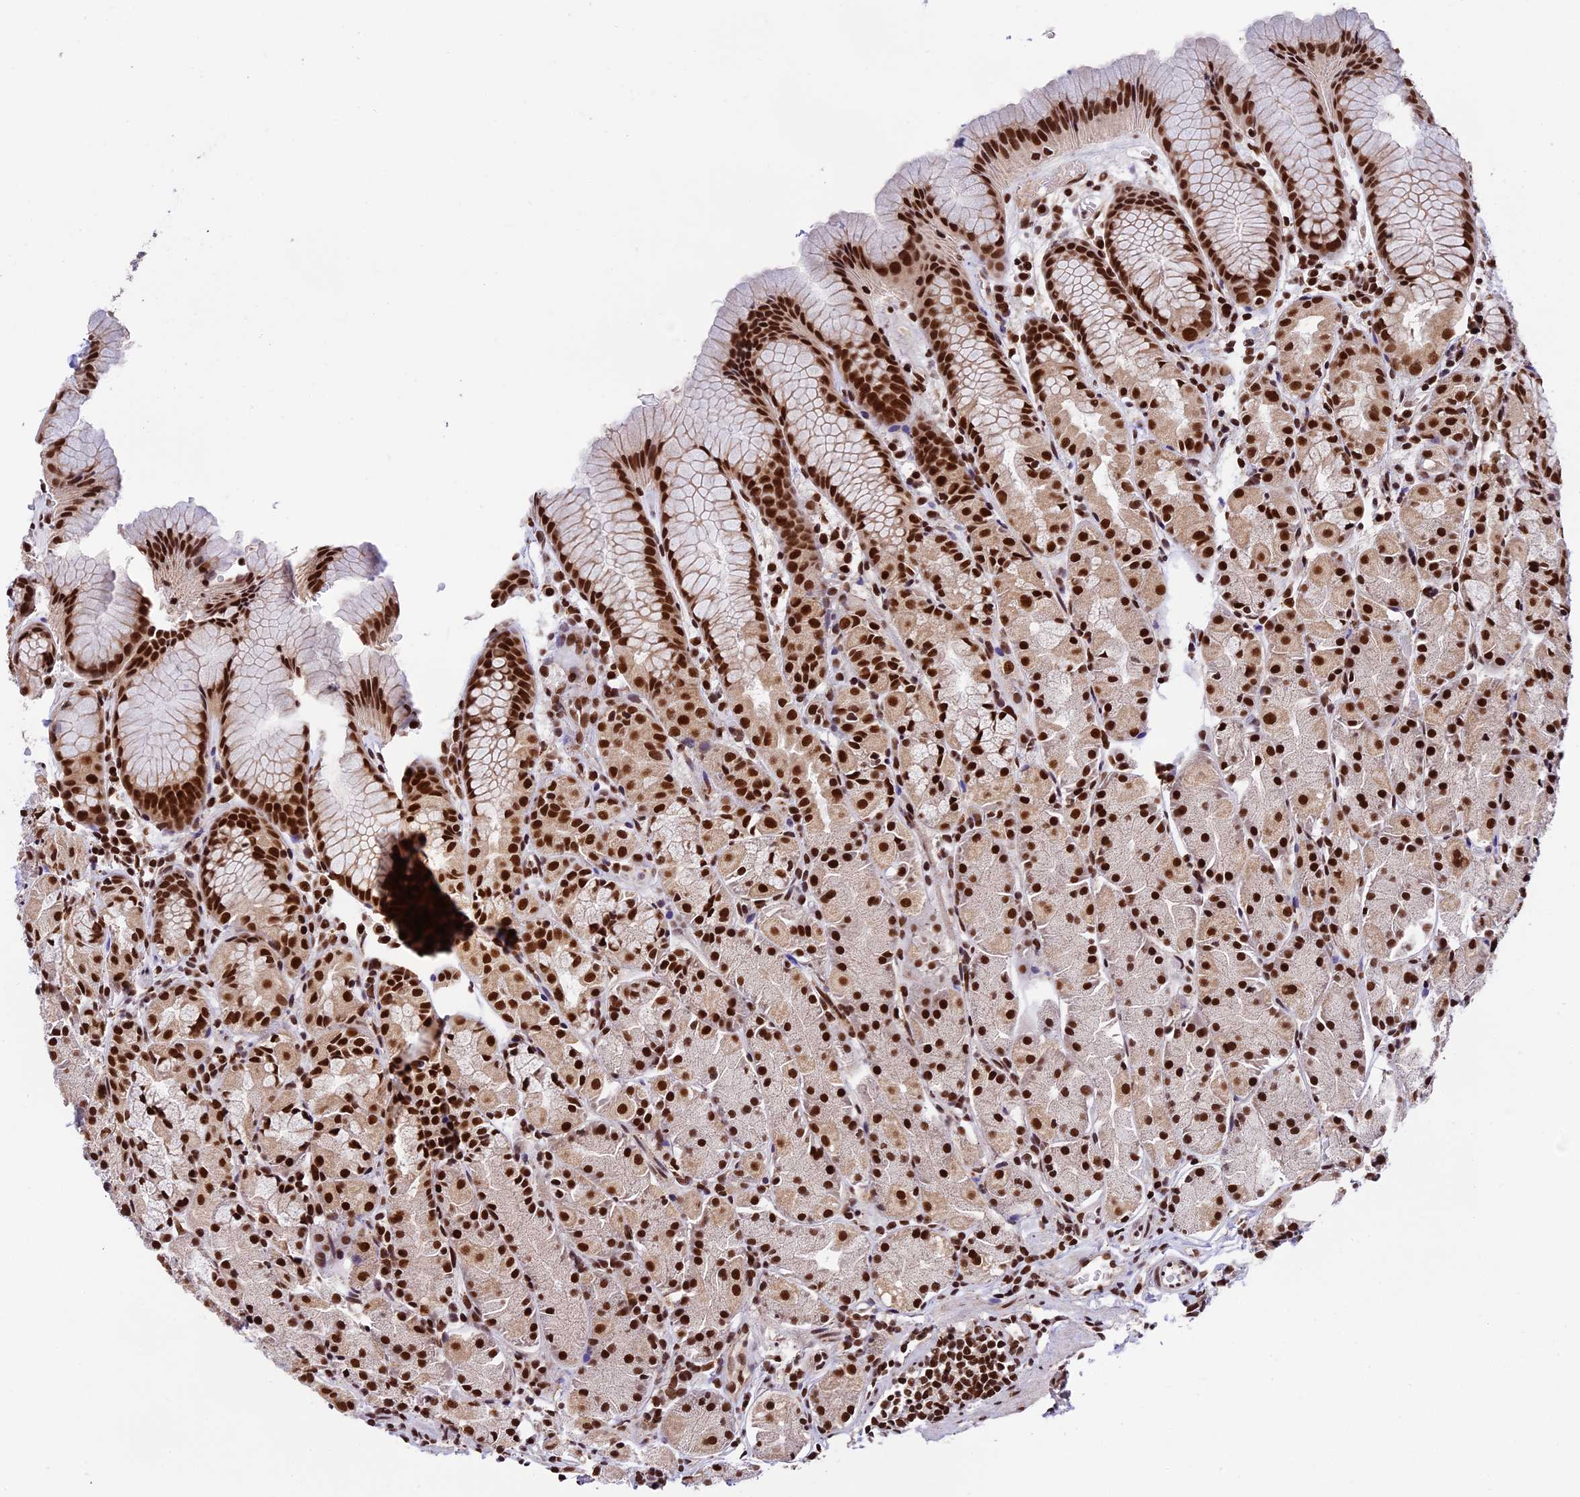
{"staining": {"intensity": "strong", "quantity": ">75%", "location": "nuclear"}, "tissue": "stomach", "cell_type": "Glandular cells", "image_type": "normal", "snomed": [{"axis": "morphology", "description": "Normal tissue, NOS"}, {"axis": "topography", "description": "Stomach, upper"}], "caption": "Immunohistochemical staining of benign human stomach shows >75% levels of strong nuclear protein positivity in about >75% of glandular cells. (DAB IHC with brightfield microscopy, high magnification).", "gene": "RAMACL", "patient": {"sex": "male", "age": 47}}